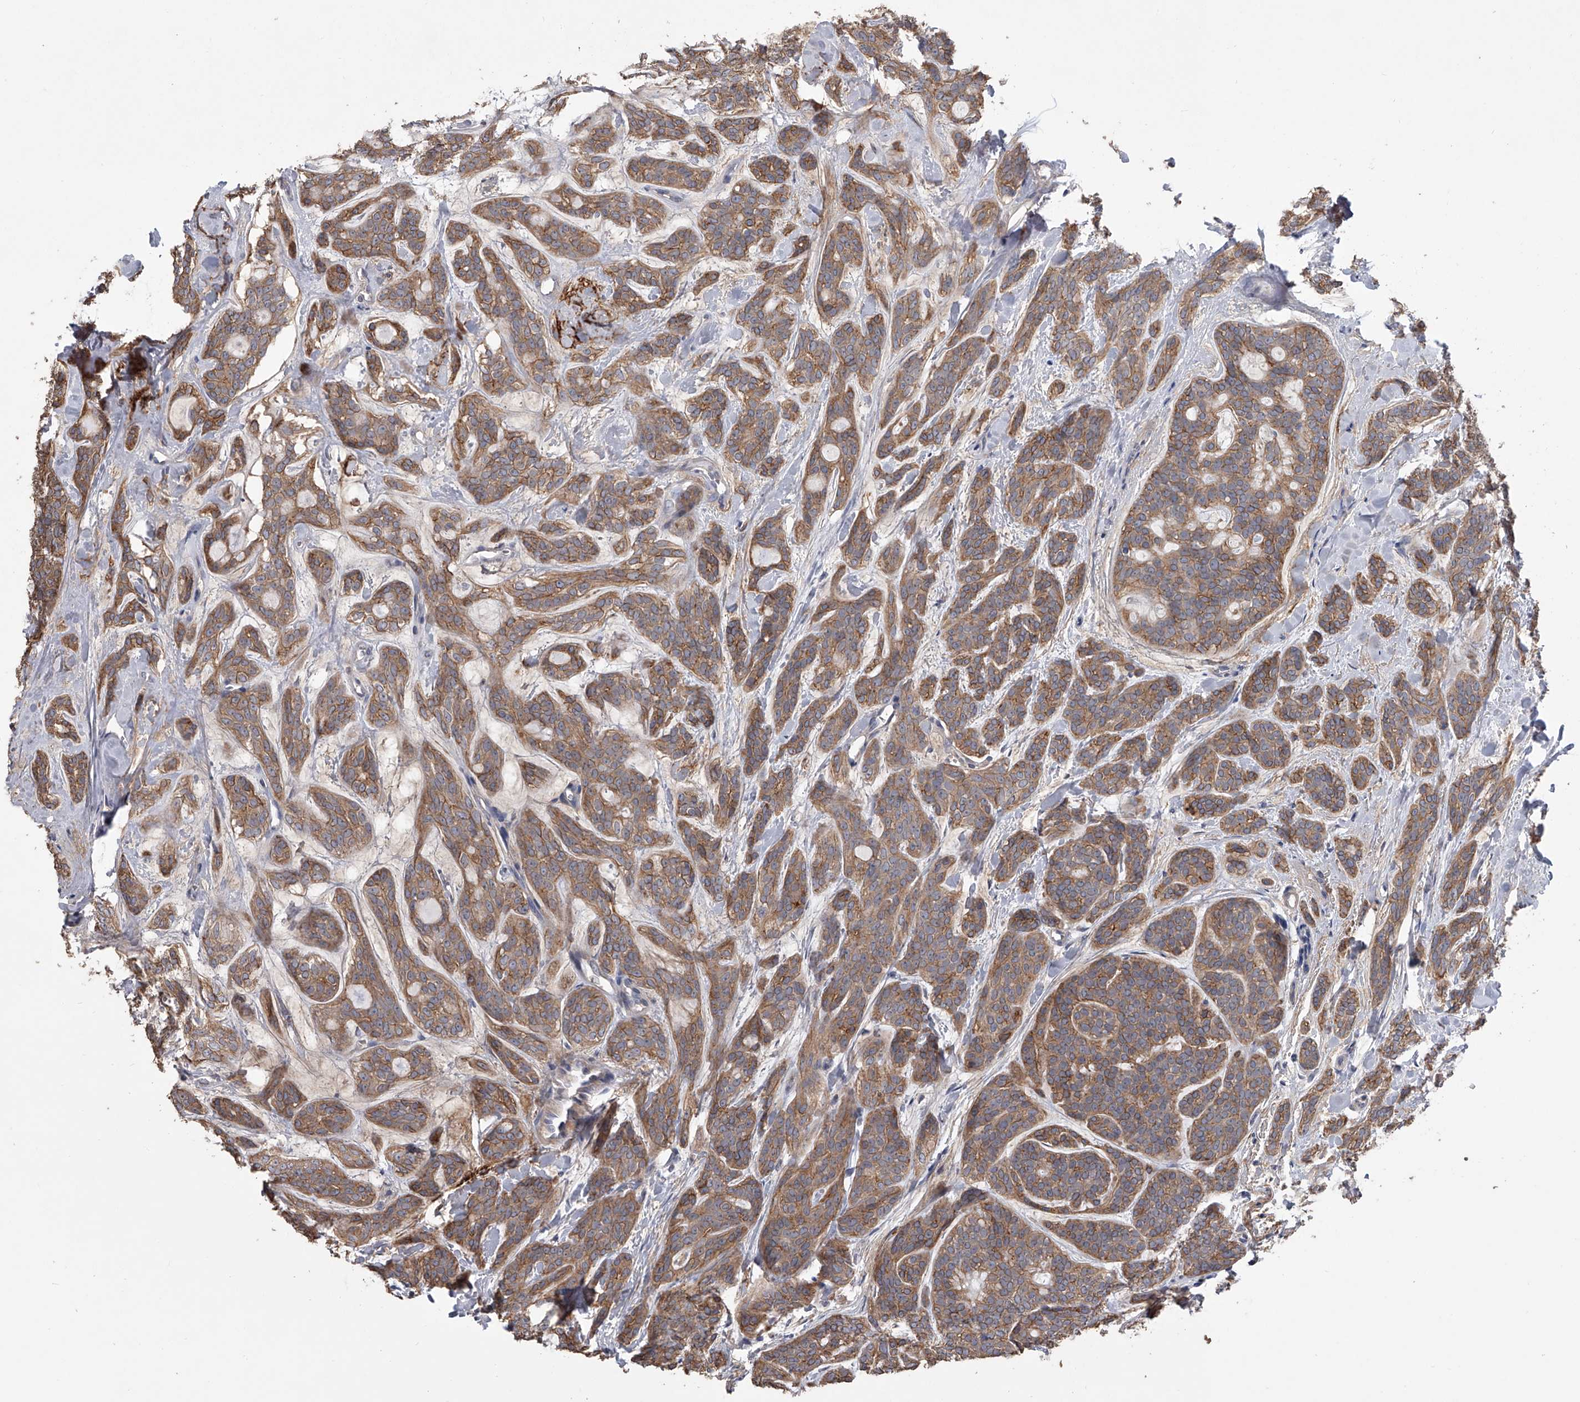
{"staining": {"intensity": "moderate", "quantity": ">75%", "location": "cytoplasmic/membranous"}, "tissue": "head and neck cancer", "cell_type": "Tumor cells", "image_type": "cancer", "snomed": [{"axis": "morphology", "description": "Adenocarcinoma, NOS"}, {"axis": "topography", "description": "Head-Neck"}], "caption": "Head and neck cancer was stained to show a protein in brown. There is medium levels of moderate cytoplasmic/membranous positivity in about >75% of tumor cells.", "gene": "ZNF343", "patient": {"sex": "male", "age": 66}}